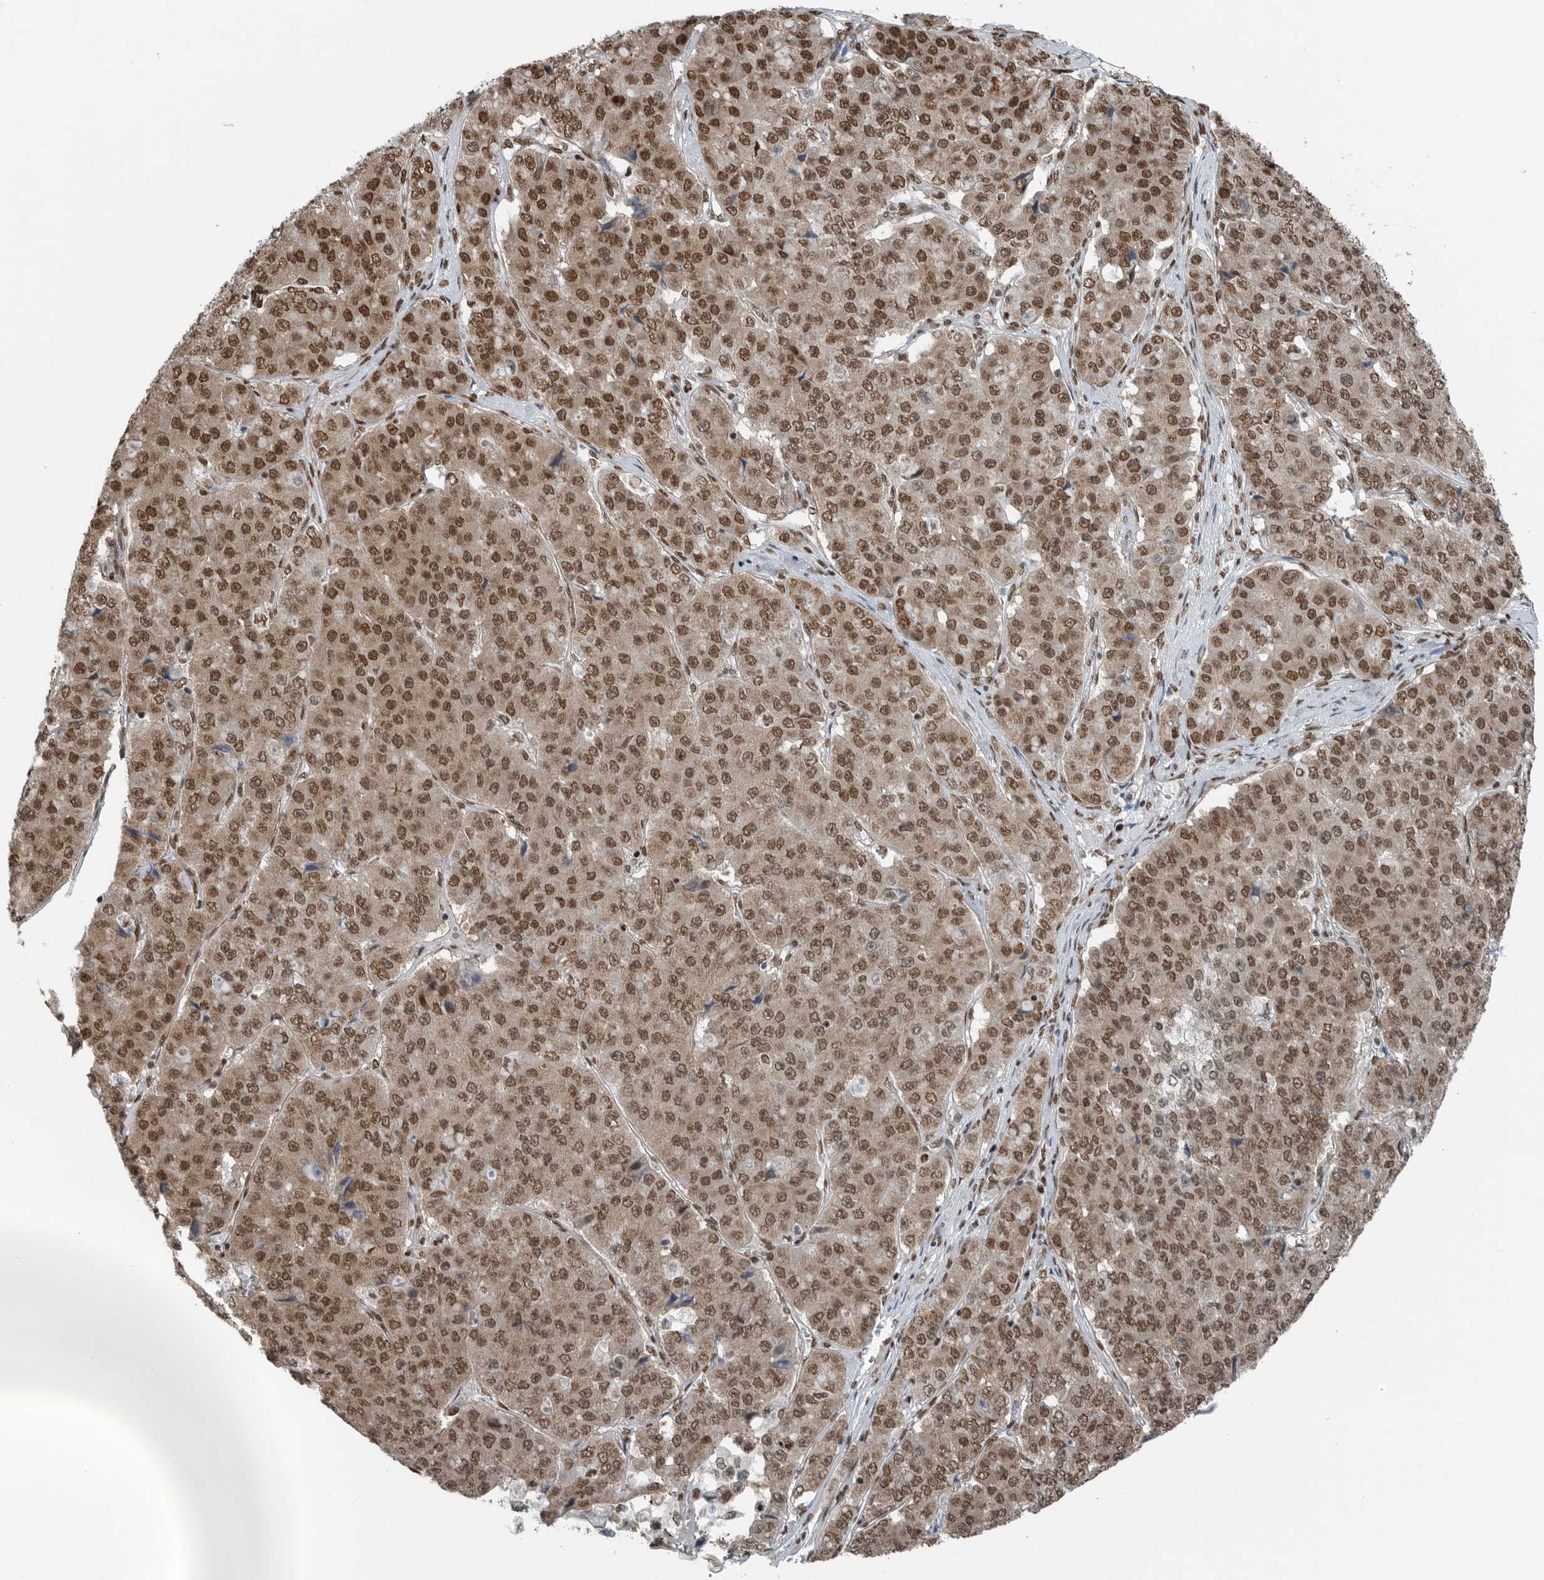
{"staining": {"intensity": "moderate", "quantity": ">75%", "location": "cytoplasmic/membranous,nuclear"}, "tissue": "pancreatic cancer", "cell_type": "Tumor cells", "image_type": "cancer", "snomed": [{"axis": "morphology", "description": "Adenocarcinoma, NOS"}, {"axis": "topography", "description": "Pancreas"}], "caption": "Human pancreatic adenocarcinoma stained for a protein (brown) displays moderate cytoplasmic/membranous and nuclear positive staining in about >75% of tumor cells.", "gene": "BLZF1", "patient": {"sex": "male", "age": 50}}